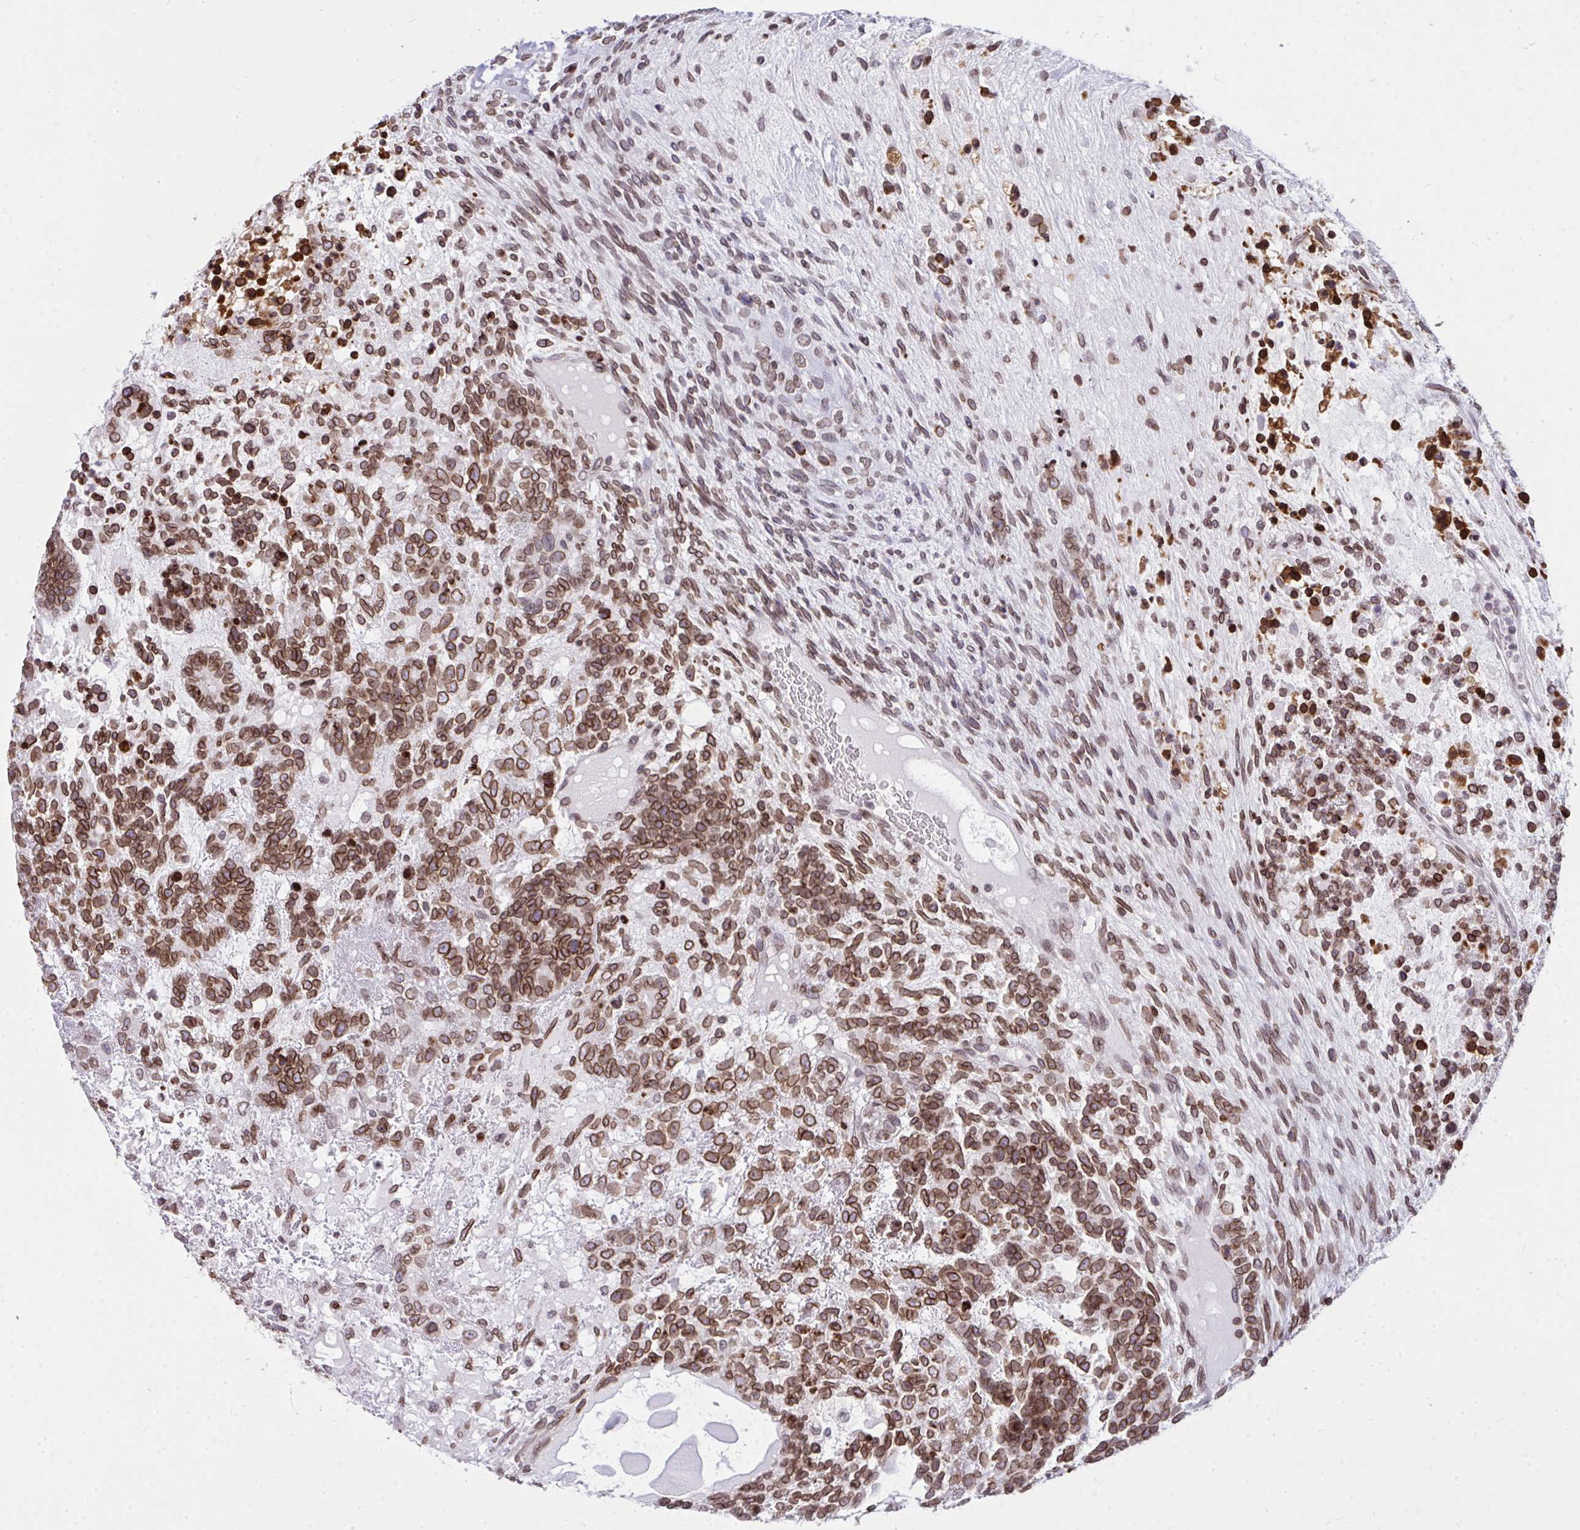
{"staining": {"intensity": "moderate", "quantity": ">75%", "location": "cytoplasmic/membranous,nuclear"}, "tissue": "testis cancer", "cell_type": "Tumor cells", "image_type": "cancer", "snomed": [{"axis": "morphology", "description": "Carcinoma, Embryonal, NOS"}, {"axis": "topography", "description": "Testis"}], "caption": "High-power microscopy captured an immunohistochemistry (IHC) photomicrograph of testis embryonal carcinoma, revealing moderate cytoplasmic/membranous and nuclear positivity in approximately >75% of tumor cells.", "gene": "LMNB2", "patient": {"sex": "male", "age": 23}}